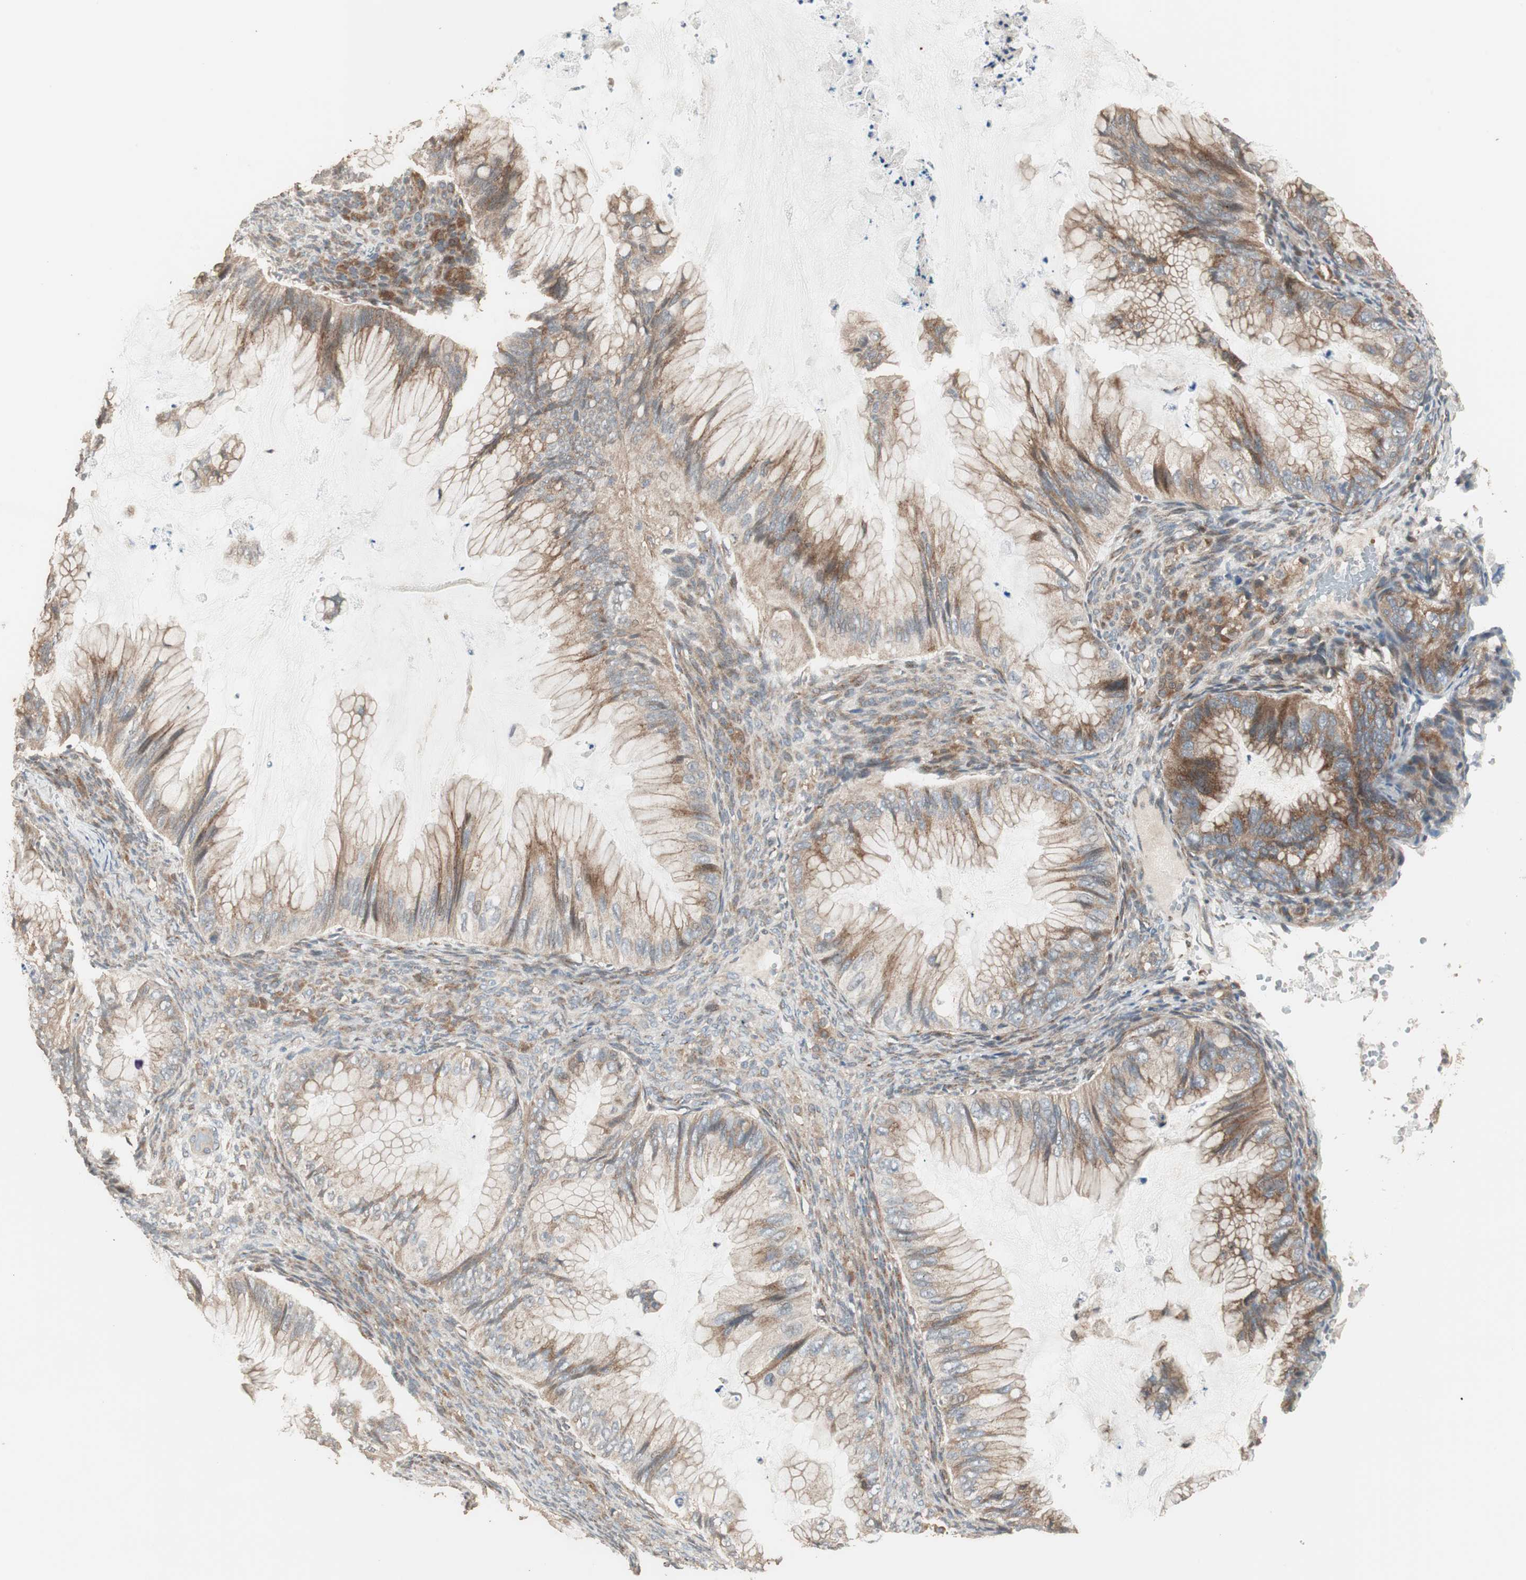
{"staining": {"intensity": "moderate", "quantity": ">75%", "location": "cytoplasmic/membranous"}, "tissue": "ovarian cancer", "cell_type": "Tumor cells", "image_type": "cancer", "snomed": [{"axis": "morphology", "description": "Cystadenocarcinoma, mucinous, NOS"}, {"axis": "topography", "description": "Ovary"}], "caption": "Human ovarian cancer stained with a protein marker exhibits moderate staining in tumor cells.", "gene": "RARRES1", "patient": {"sex": "female", "age": 36}}